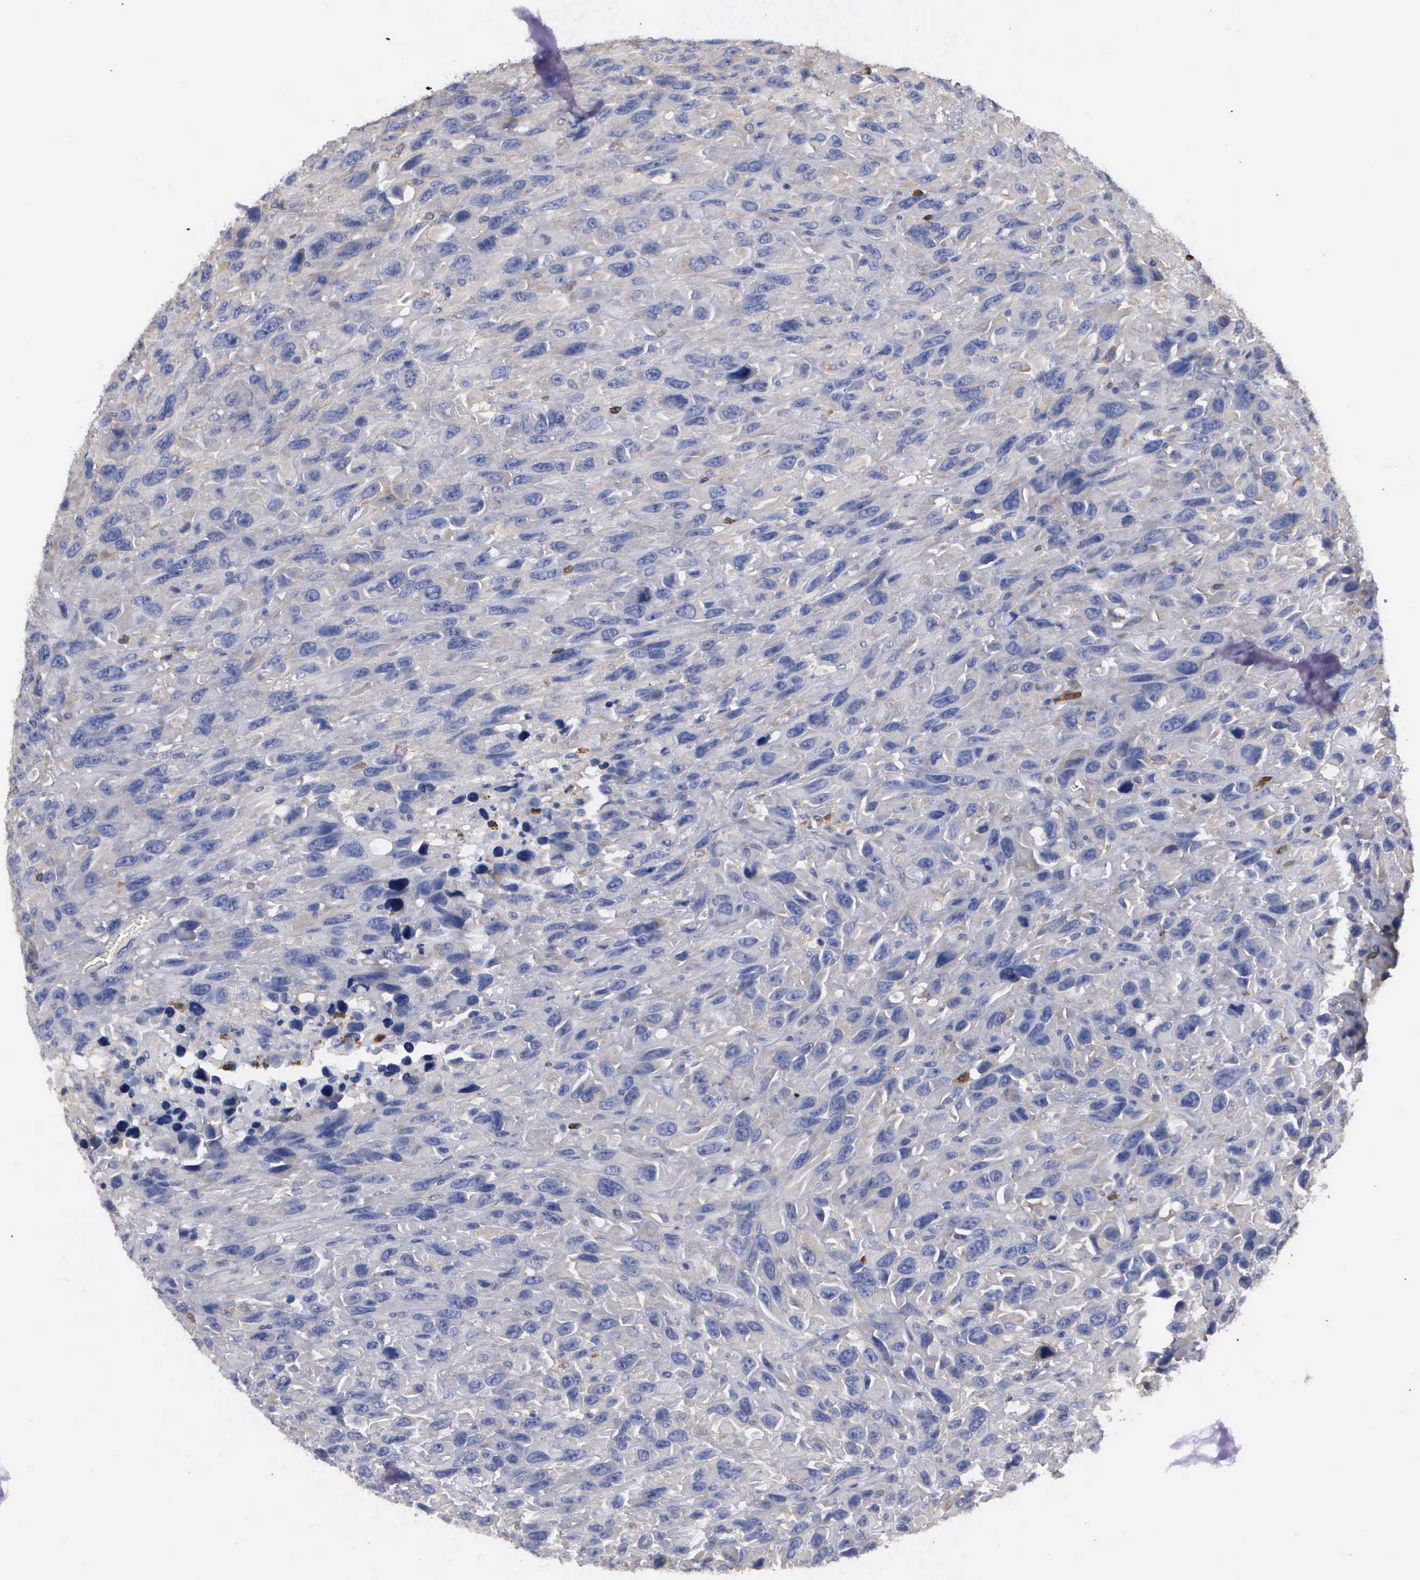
{"staining": {"intensity": "negative", "quantity": "none", "location": "none"}, "tissue": "renal cancer", "cell_type": "Tumor cells", "image_type": "cancer", "snomed": [{"axis": "morphology", "description": "Adenocarcinoma, NOS"}, {"axis": "topography", "description": "Kidney"}], "caption": "The micrograph exhibits no staining of tumor cells in adenocarcinoma (renal).", "gene": "G6PD", "patient": {"sex": "male", "age": 79}}